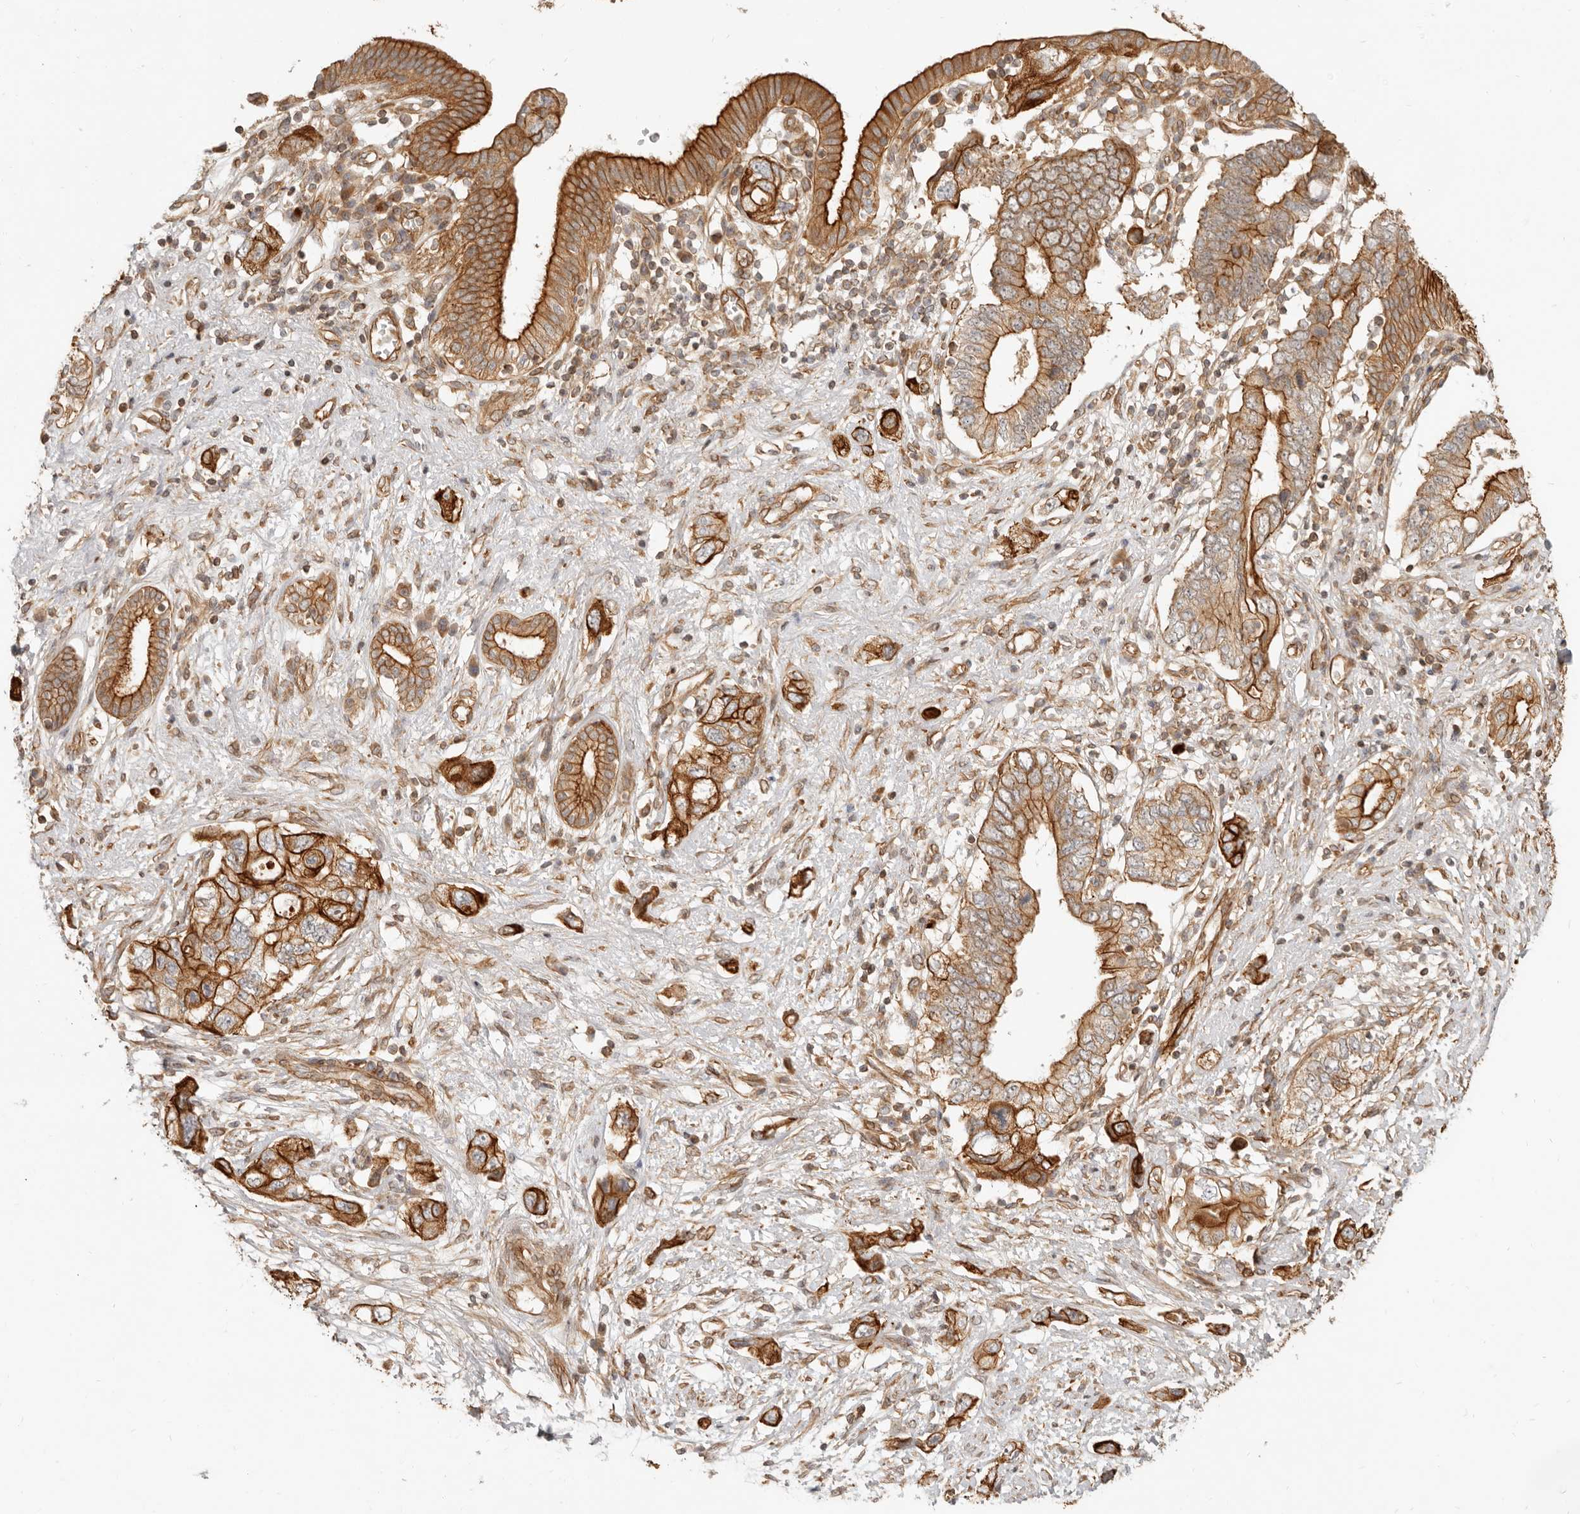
{"staining": {"intensity": "strong", "quantity": ">75%", "location": "cytoplasmic/membranous"}, "tissue": "pancreatic cancer", "cell_type": "Tumor cells", "image_type": "cancer", "snomed": [{"axis": "morphology", "description": "Adenocarcinoma, NOS"}, {"axis": "topography", "description": "Pancreas"}], "caption": "Immunohistochemical staining of adenocarcinoma (pancreatic) displays high levels of strong cytoplasmic/membranous protein expression in approximately >75% of tumor cells.", "gene": "UFSP1", "patient": {"sex": "female", "age": 73}}